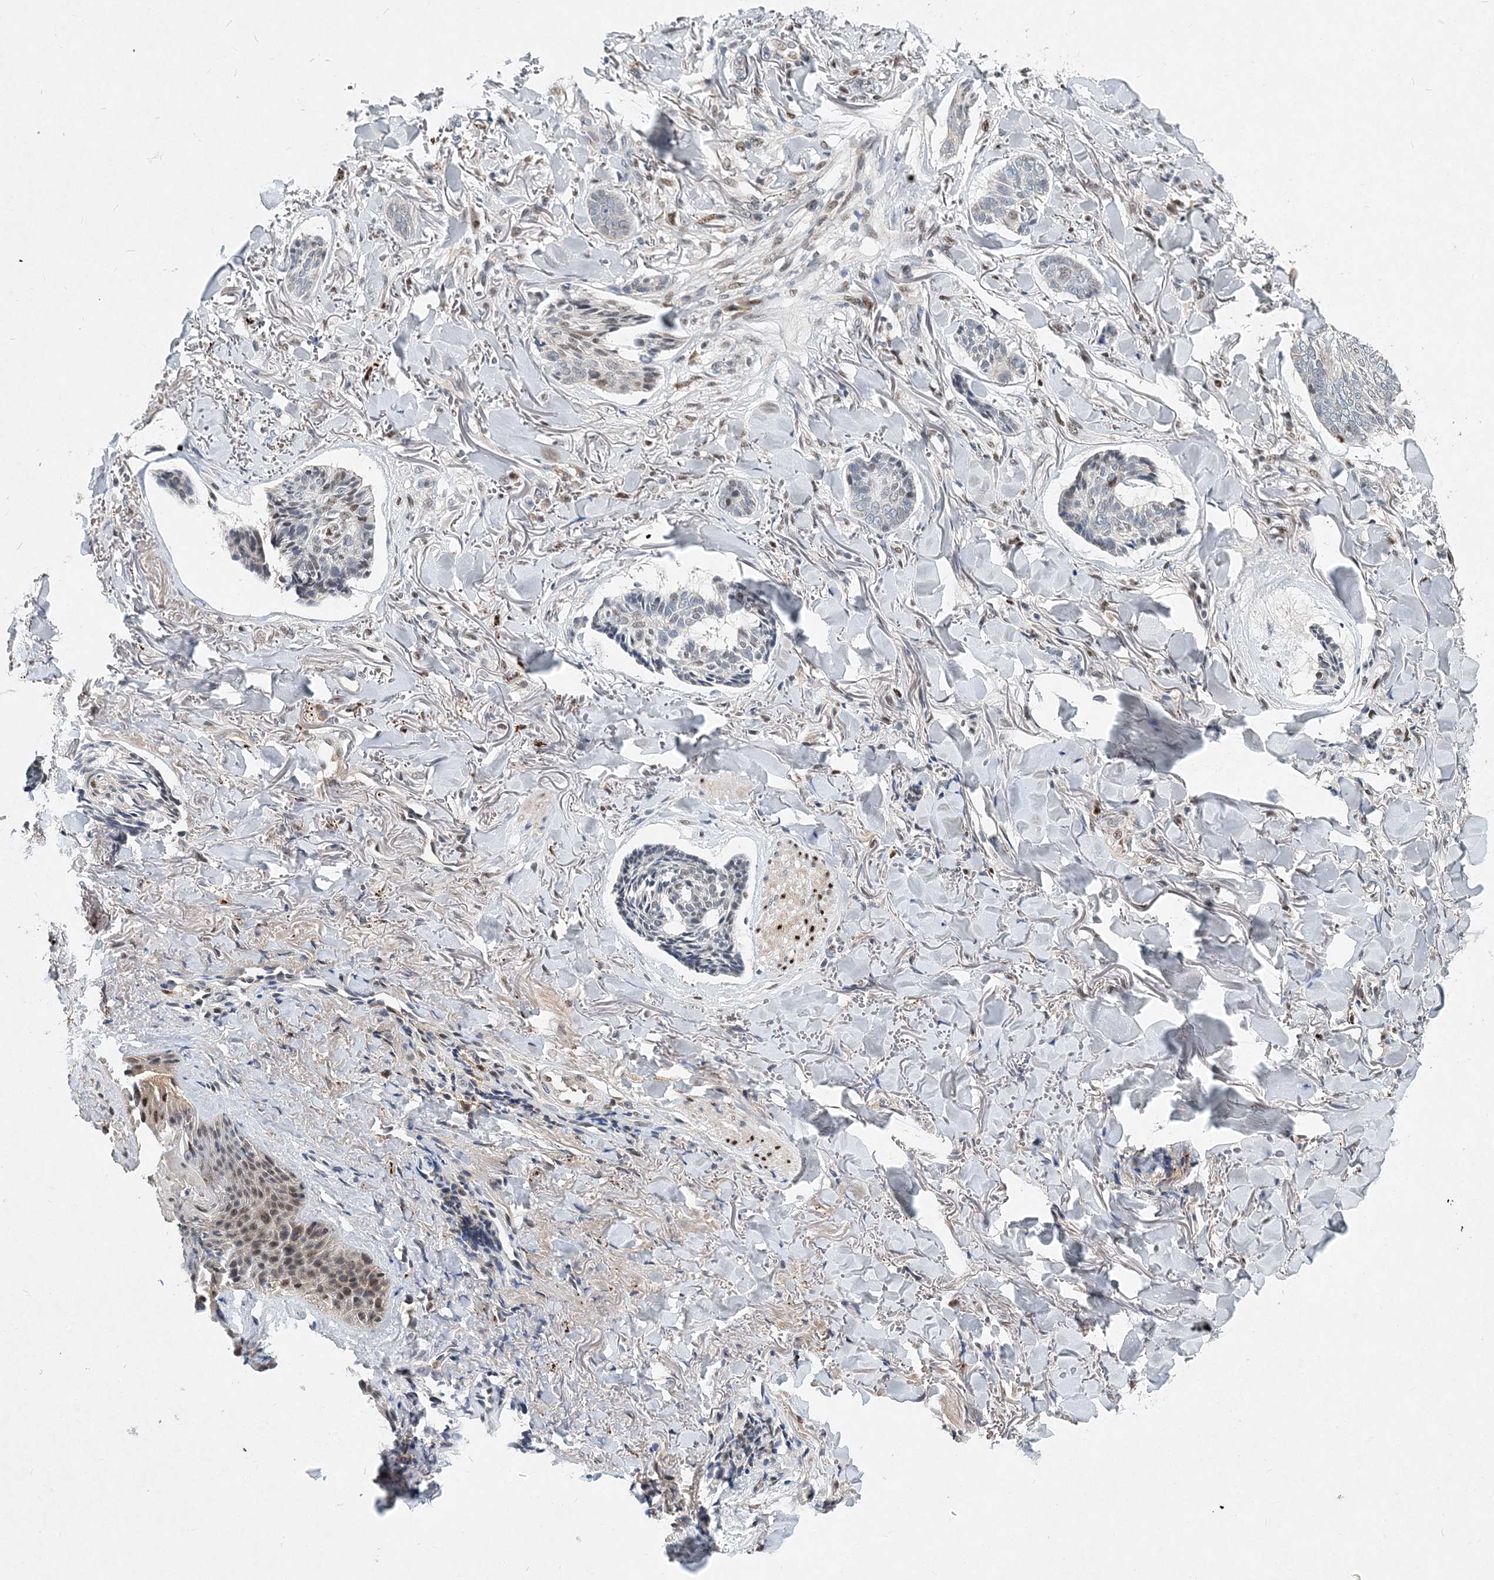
{"staining": {"intensity": "negative", "quantity": "none", "location": "none"}, "tissue": "skin cancer", "cell_type": "Tumor cells", "image_type": "cancer", "snomed": [{"axis": "morphology", "description": "Basal cell carcinoma"}, {"axis": "topography", "description": "Skin"}], "caption": "A high-resolution micrograph shows immunohistochemistry staining of basal cell carcinoma (skin), which exhibits no significant positivity in tumor cells.", "gene": "KPNA4", "patient": {"sex": "male", "age": 43}}